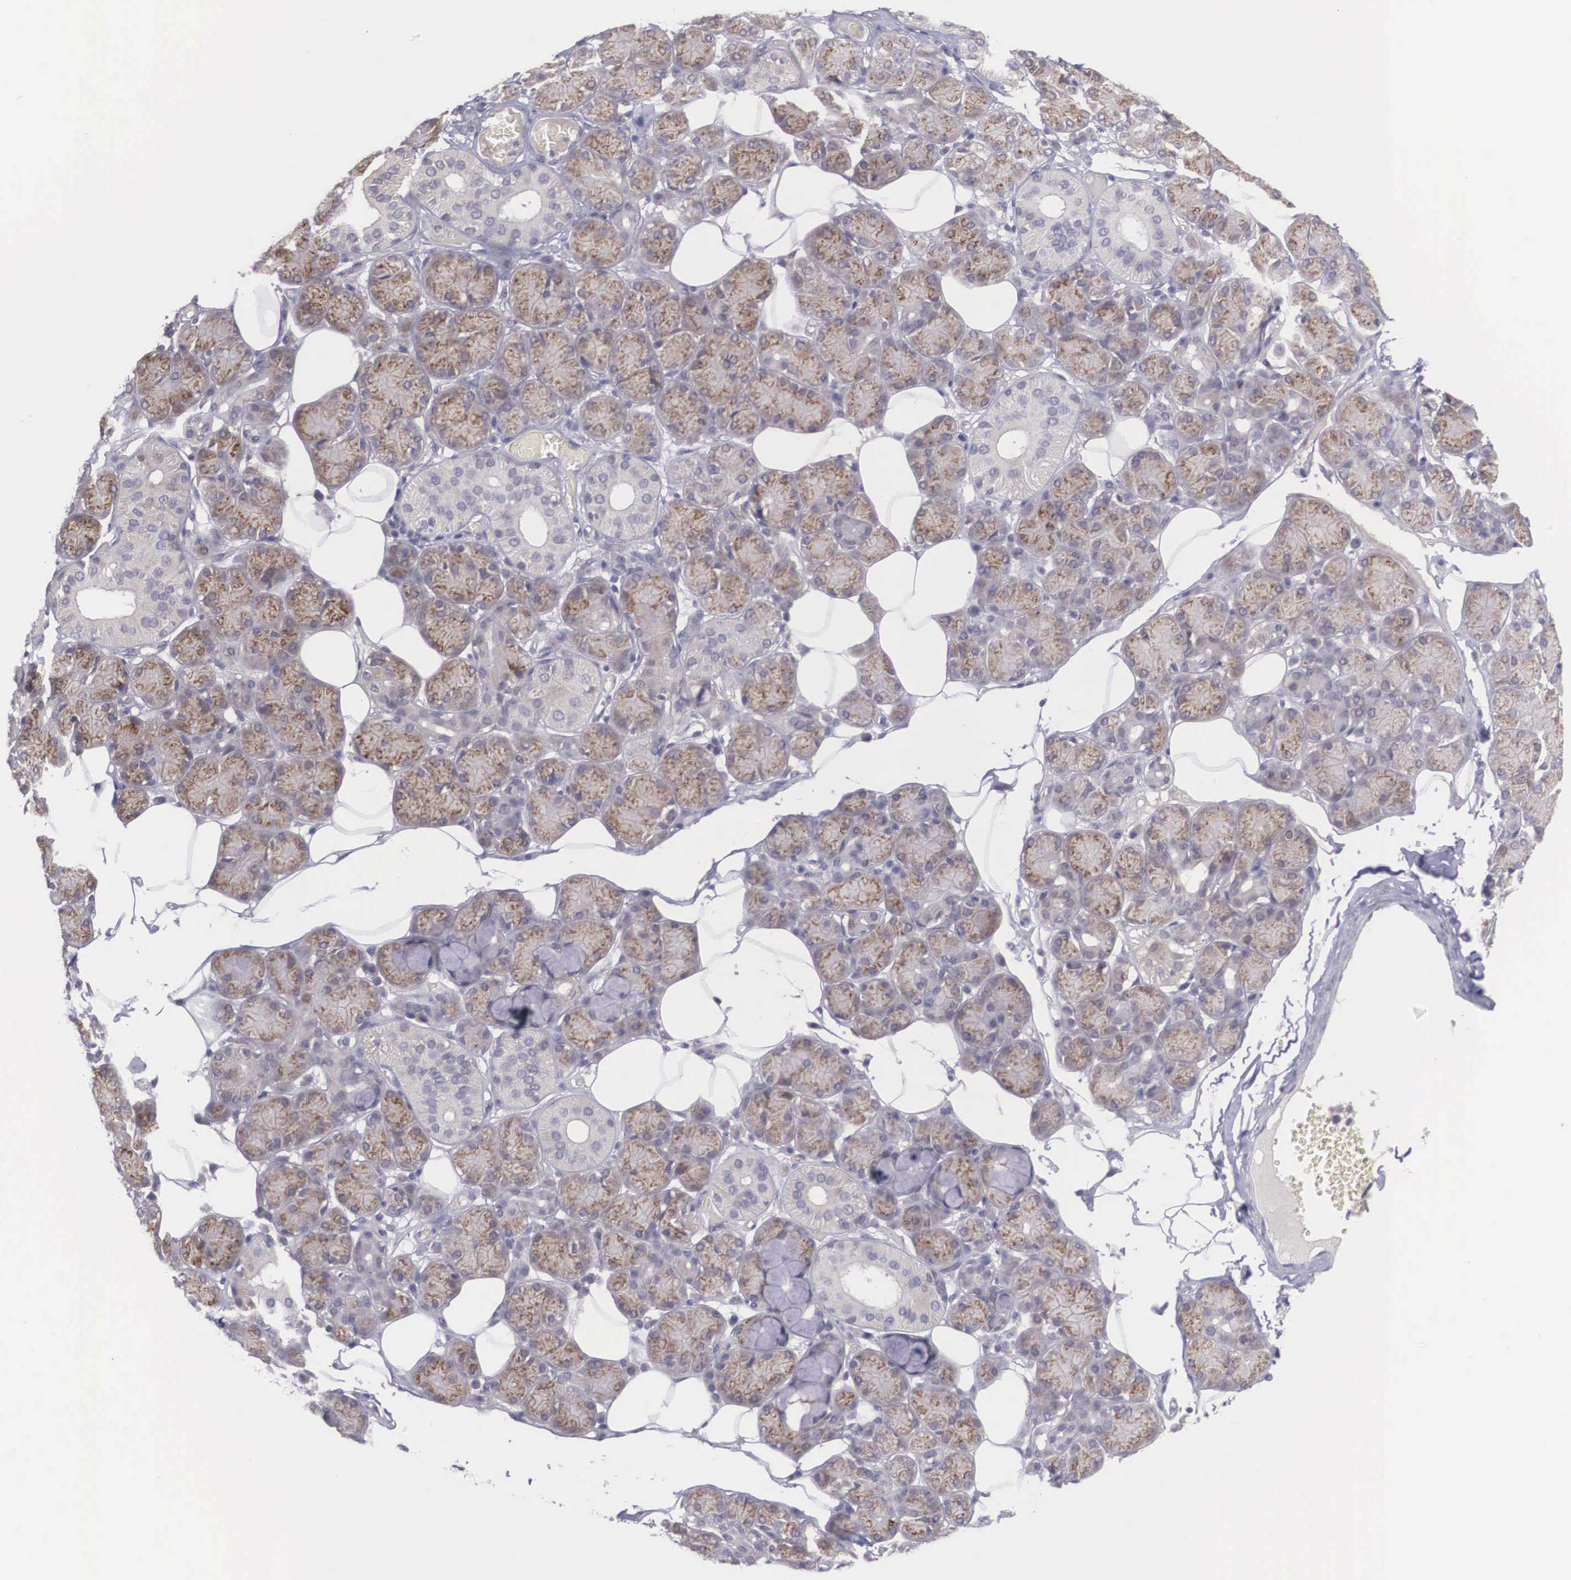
{"staining": {"intensity": "moderate", "quantity": ">75%", "location": "cytoplasmic/membranous"}, "tissue": "salivary gland", "cell_type": "Glandular cells", "image_type": "normal", "snomed": [{"axis": "morphology", "description": "Normal tissue, NOS"}, {"axis": "topography", "description": "Salivary gland"}], "caption": "Immunohistochemical staining of unremarkable salivary gland reveals medium levels of moderate cytoplasmic/membranous staining in approximately >75% of glandular cells.", "gene": "NINL", "patient": {"sex": "male", "age": 54}}